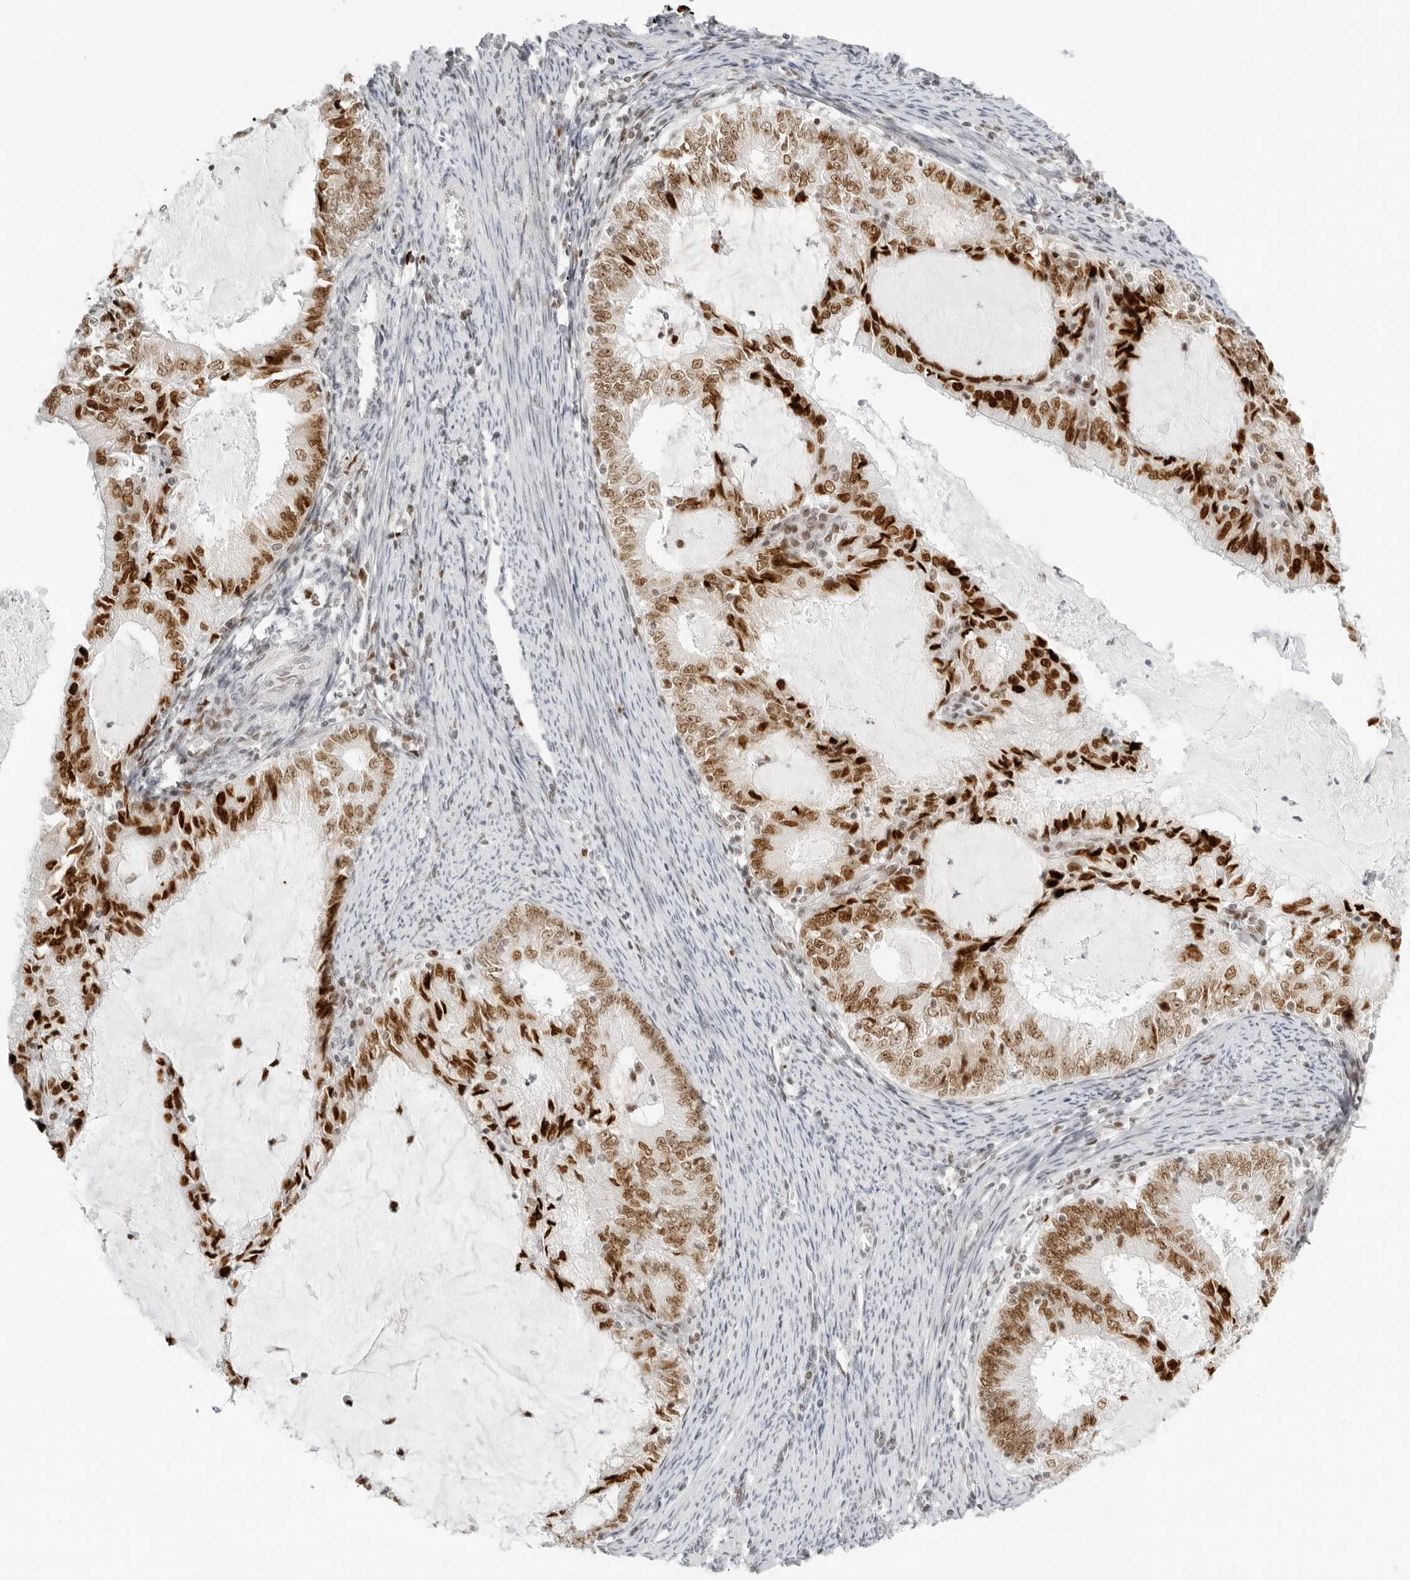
{"staining": {"intensity": "moderate", "quantity": ">75%", "location": "nuclear"}, "tissue": "endometrial cancer", "cell_type": "Tumor cells", "image_type": "cancer", "snomed": [{"axis": "morphology", "description": "Adenocarcinoma, NOS"}, {"axis": "topography", "description": "Endometrium"}], "caption": "A brown stain highlights moderate nuclear staining of a protein in human adenocarcinoma (endometrial) tumor cells. (DAB = brown stain, brightfield microscopy at high magnification).", "gene": "RCC1", "patient": {"sex": "female", "age": 57}}